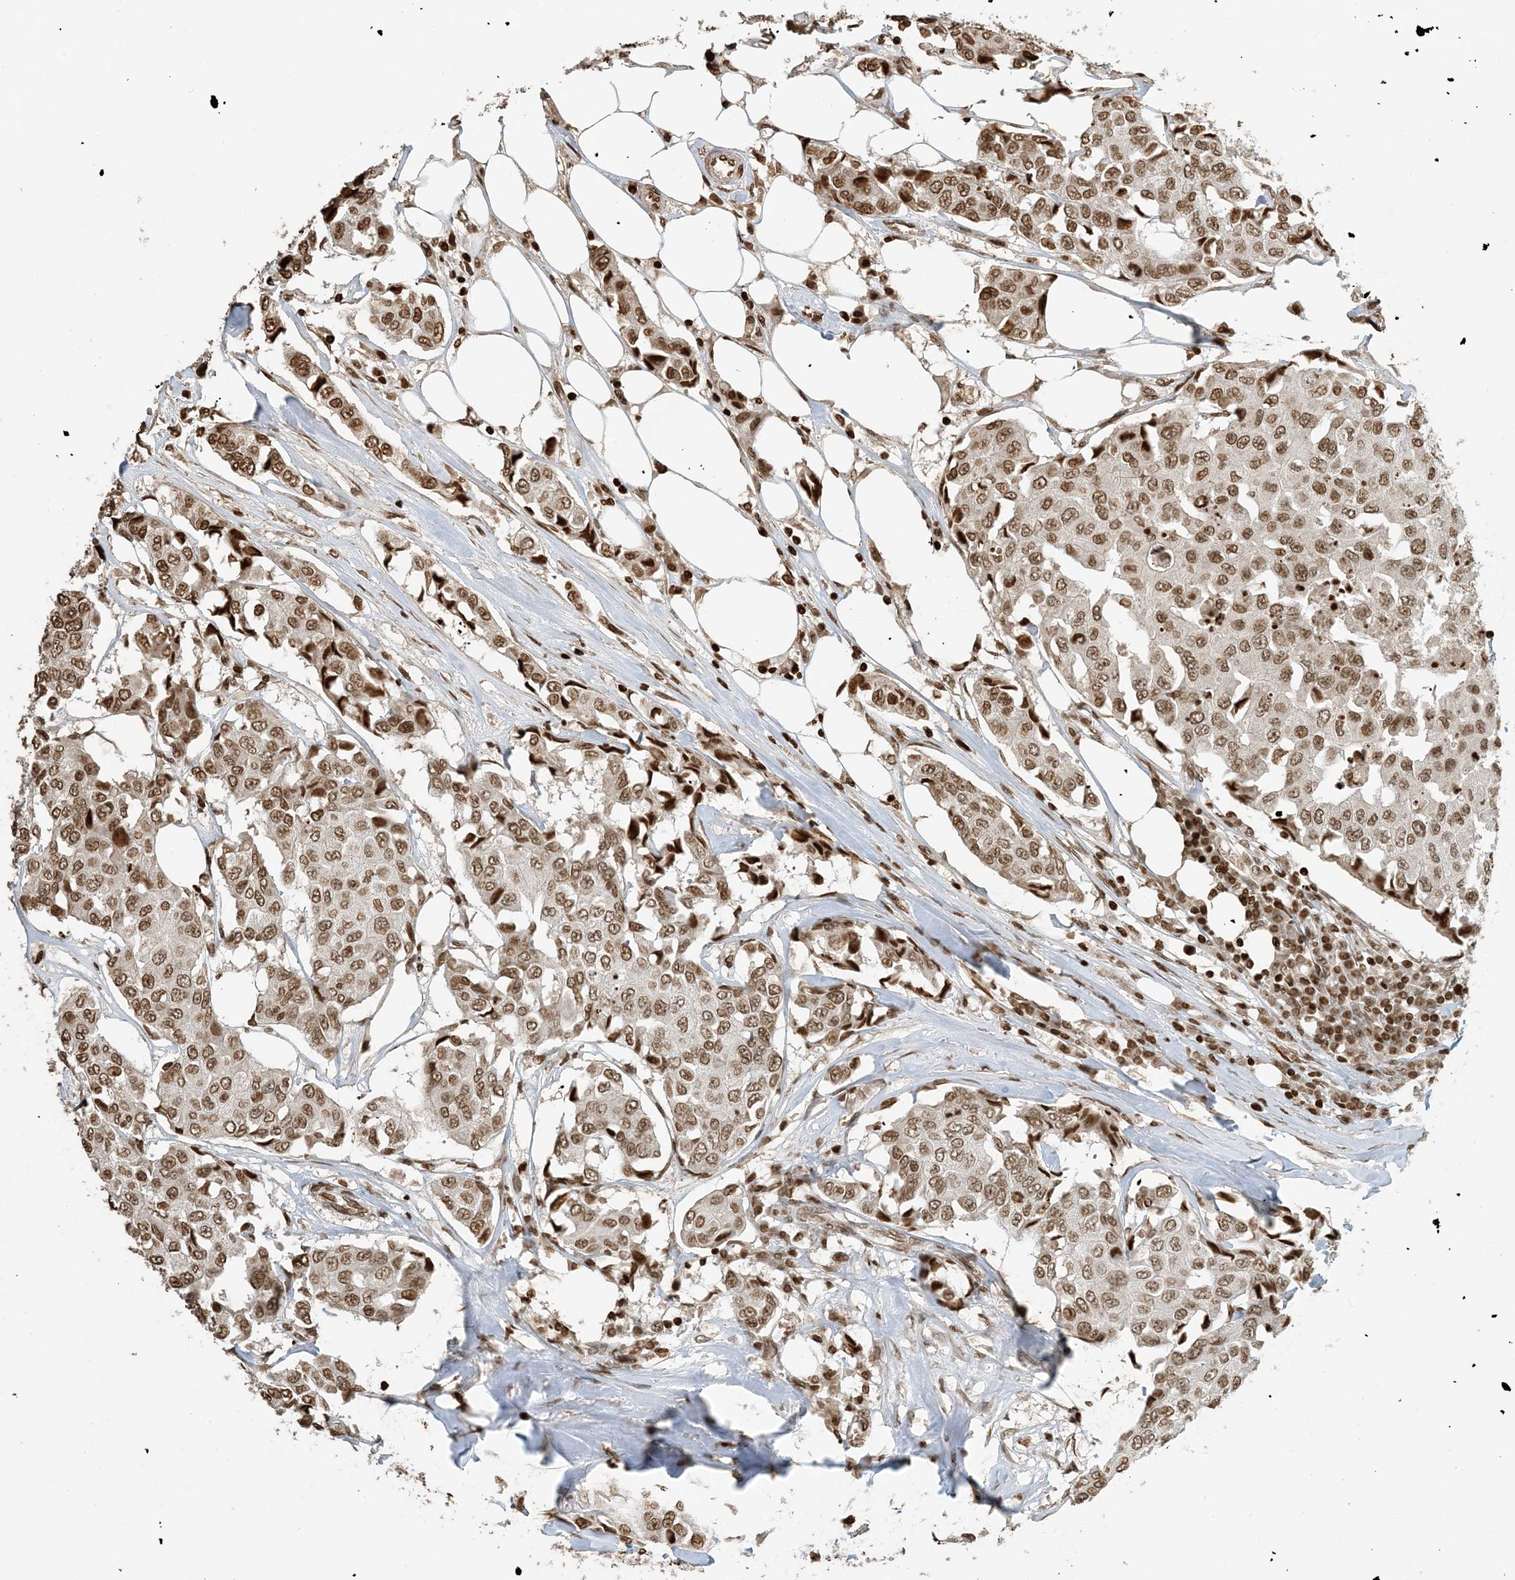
{"staining": {"intensity": "moderate", "quantity": ">75%", "location": "nuclear"}, "tissue": "breast cancer", "cell_type": "Tumor cells", "image_type": "cancer", "snomed": [{"axis": "morphology", "description": "Duct carcinoma"}, {"axis": "topography", "description": "Breast"}], "caption": "IHC micrograph of human invasive ductal carcinoma (breast) stained for a protein (brown), which reveals medium levels of moderate nuclear positivity in about >75% of tumor cells.", "gene": "H3-3B", "patient": {"sex": "female", "age": 80}}